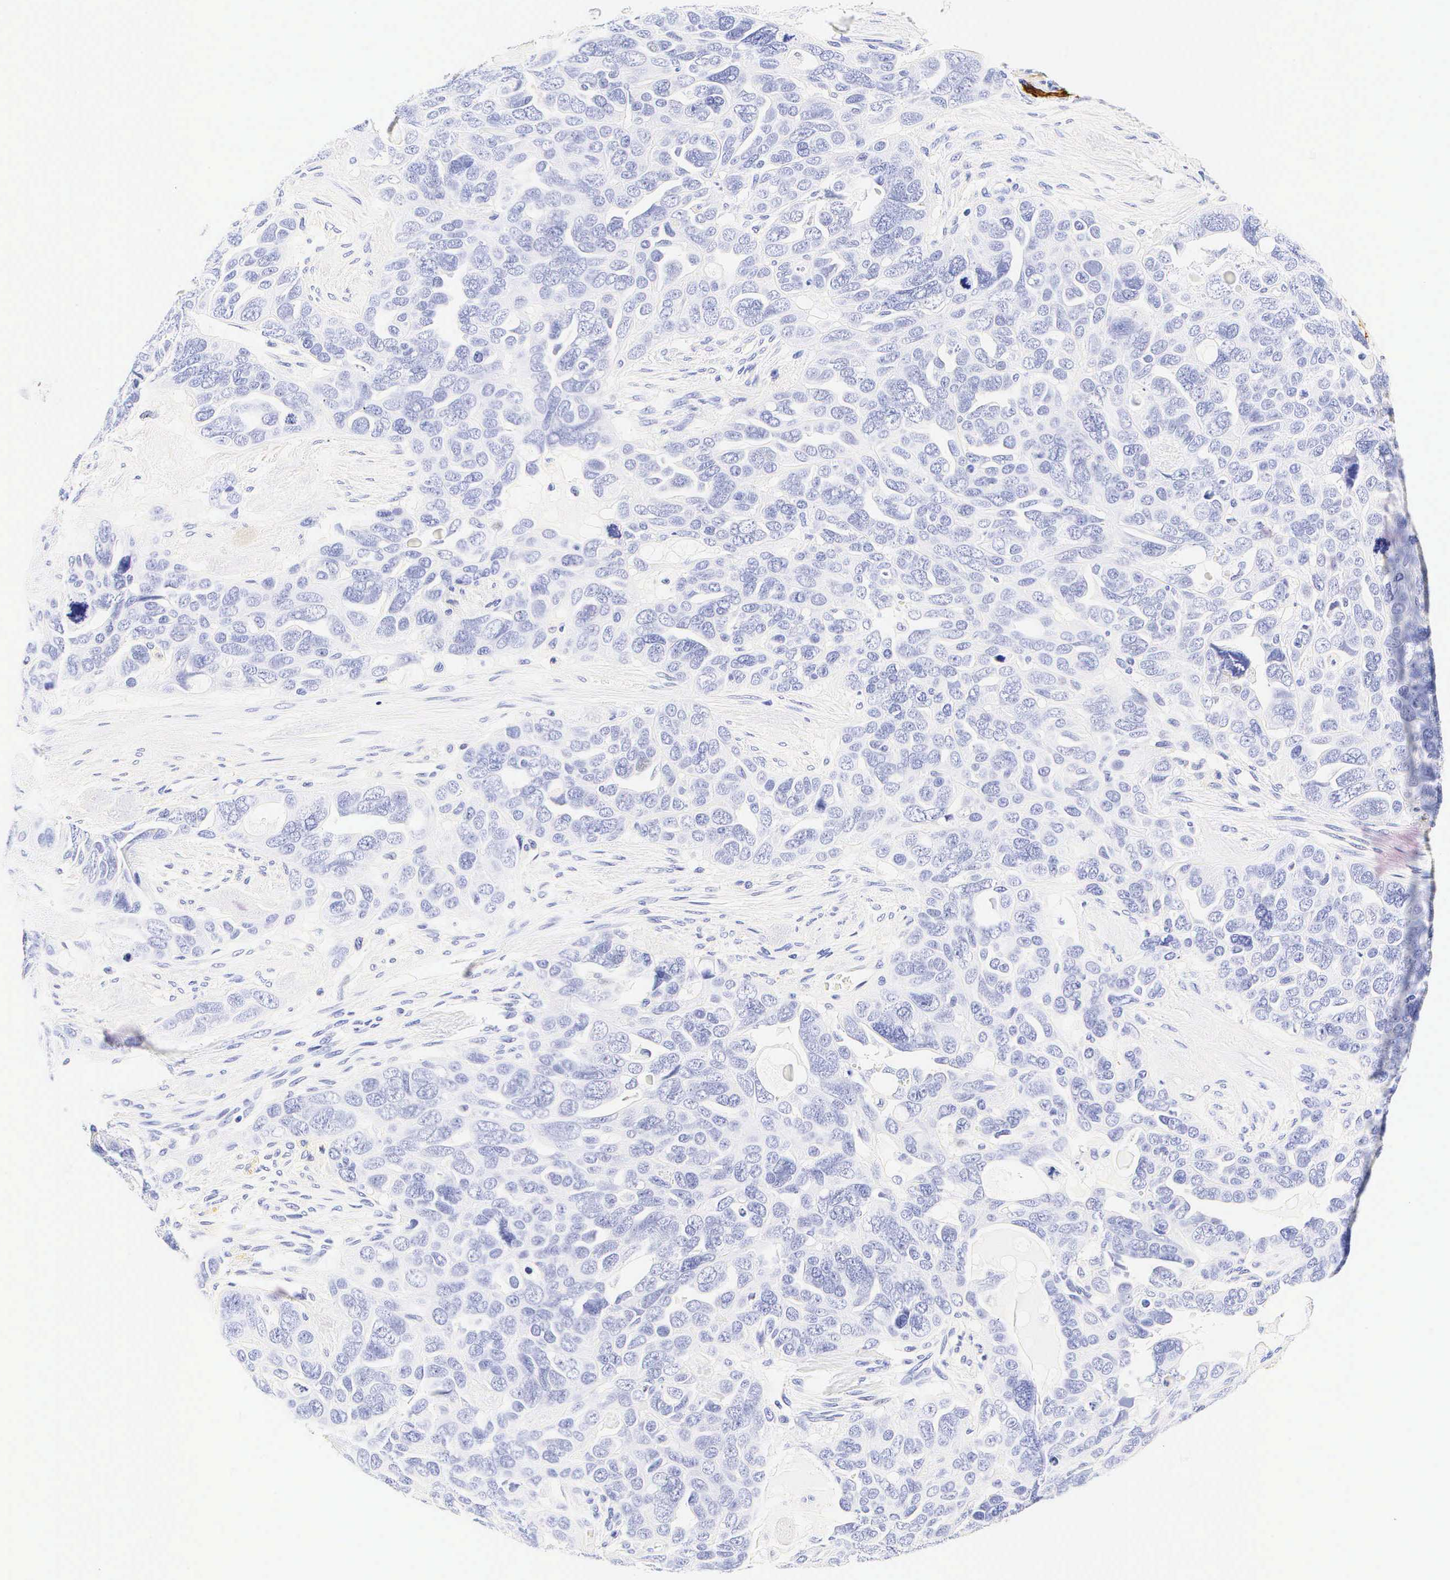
{"staining": {"intensity": "negative", "quantity": "none", "location": "none"}, "tissue": "ovarian cancer", "cell_type": "Tumor cells", "image_type": "cancer", "snomed": [{"axis": "morphology", "description": "Cystadenocarcinoma, serous, NOS"}, {"axis": "topography", "description": "Ovary"}], "caption": "Protein analysis of ovarian cancer (serous cystadenocarcinoma) reveals no significant expression in tumor cells.", "gene": "CALD1", "patient": {"sex": "female", "age": 63}}